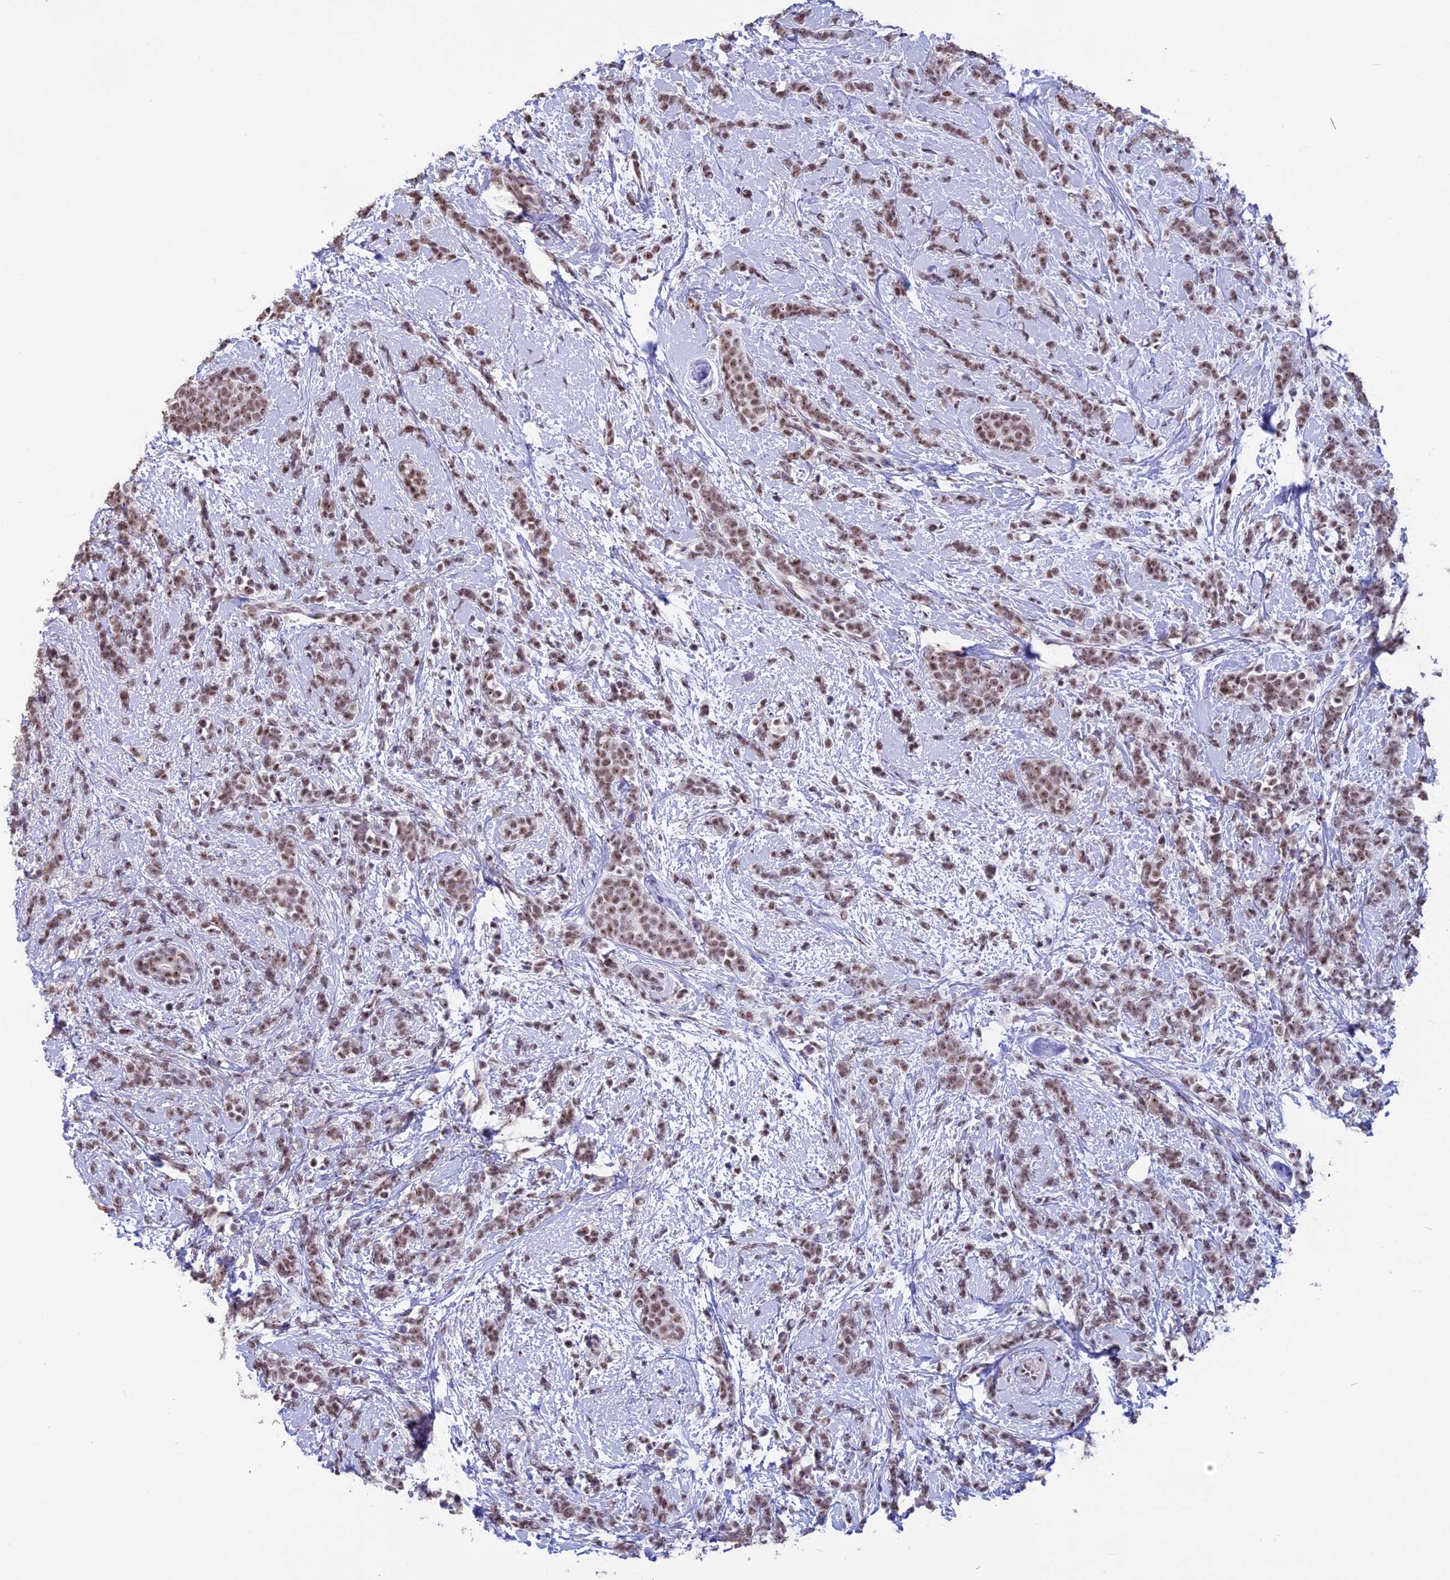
{"staining": {"intensity": "moderate", "quantity": ">75%", "location": "nuclear"}, "tissue": "breast cancer", "cell_type": "Tumor cells", "image_type": "cancer", "snomed": [{"axis": "morphology", "description": "Lobular carcinoma"}, {"axis": "topography", "description": "Breast"}], "caption": "Immunohistochemical staining of breast cancer shows medium levels of moderate nuclear positivity in about >75% of tumor cells.", "gene": "SETD2", "patient": {"sex": "female", "age": 58}}